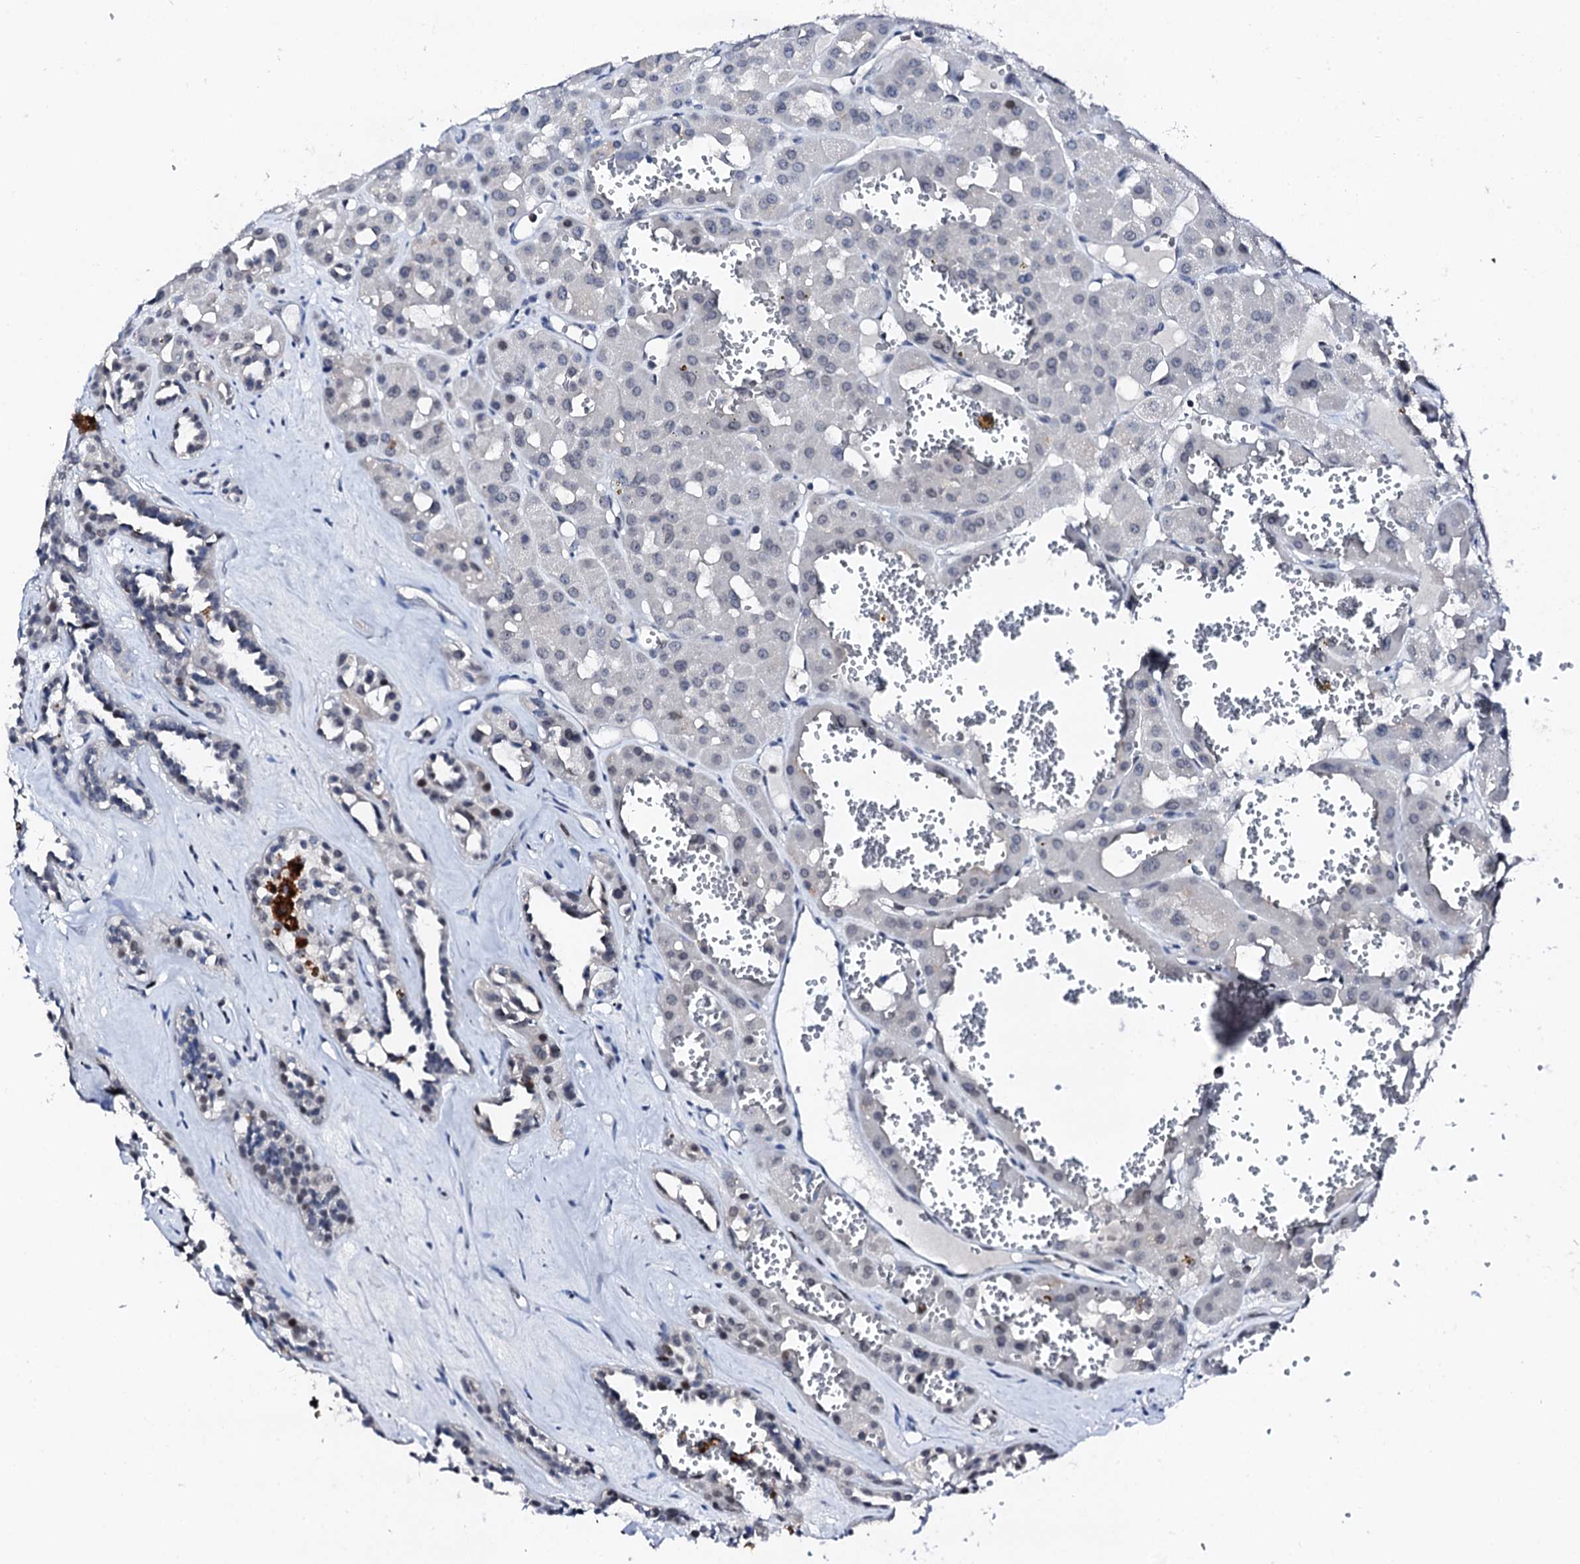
{"staining": {"intensity": "negative", "quantity": "none", "location": "none"}, "tissue": "renal cancer", "cell_type": "Tumor cells", "image_type": "cancer", "snomed": [{"axis": "morphology", "description": "Carcinoma, NOS"}, {"axis": "topography", "description": "Kidney"}], "caption": "This micrograph is of renal cancer (carcinoma) stained with immunohistochemistry to label a protein in brown with the nuclei are counter-stained blue. There is no positivity in tumor cells.", "gene": "TRAFD1", "patient": {"sex": "female", "age": 75}}